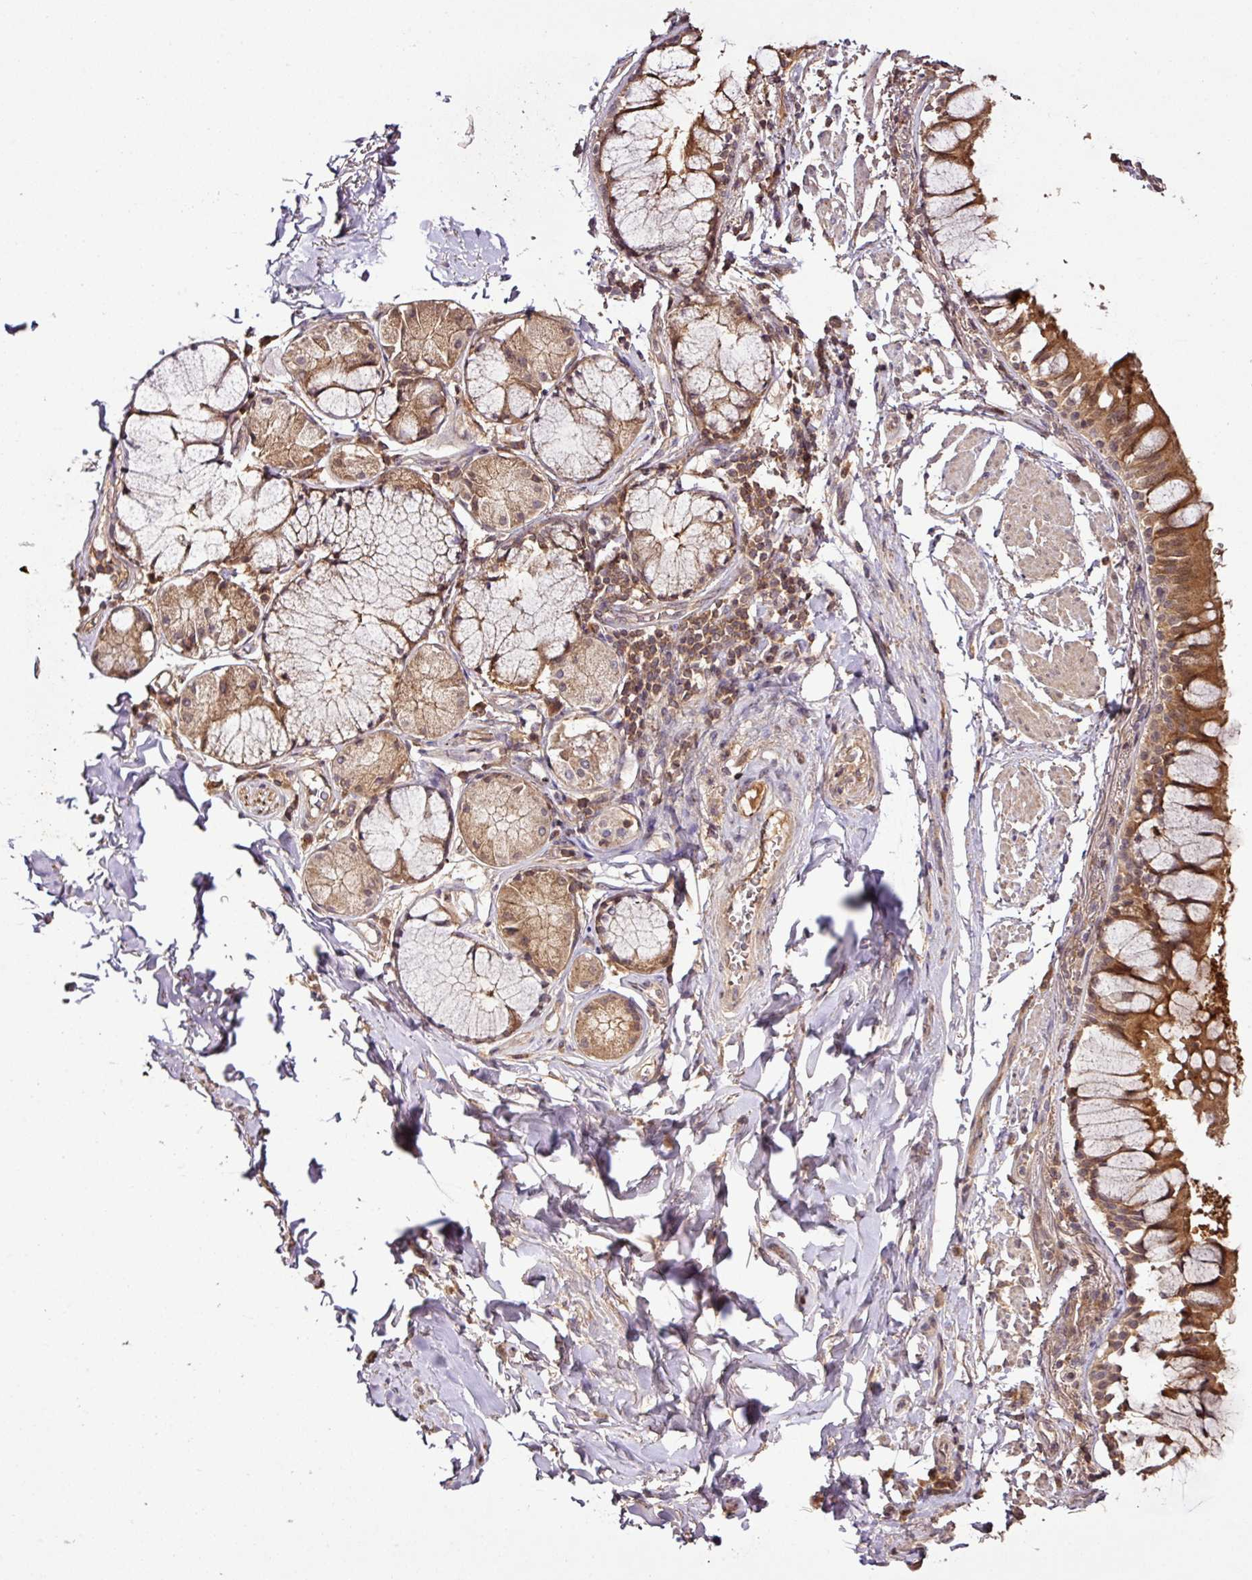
{"staining": {"intensity": "strong", "quantity": ">75%", "location": "cytoplasmic/membranous,nuclear"}, "tissue": "bronchus", "cell_type": "Respiratory epithelial cells", "image_type": "normal", "snomed": [{"axis": "morphology", "description": "Normal tissue, NOS"}, {"axis": "topography", "description": "Bronchus"}], "caption": "DAB immunohistochemical staining of unremarkable bronchus reveals strong cytoplasmic/membranous,nuclear protein staining in about >75% of respiratory epithelial cells.", "gene": "FAIM", "patient": {"sex": "male", "age": 70}}